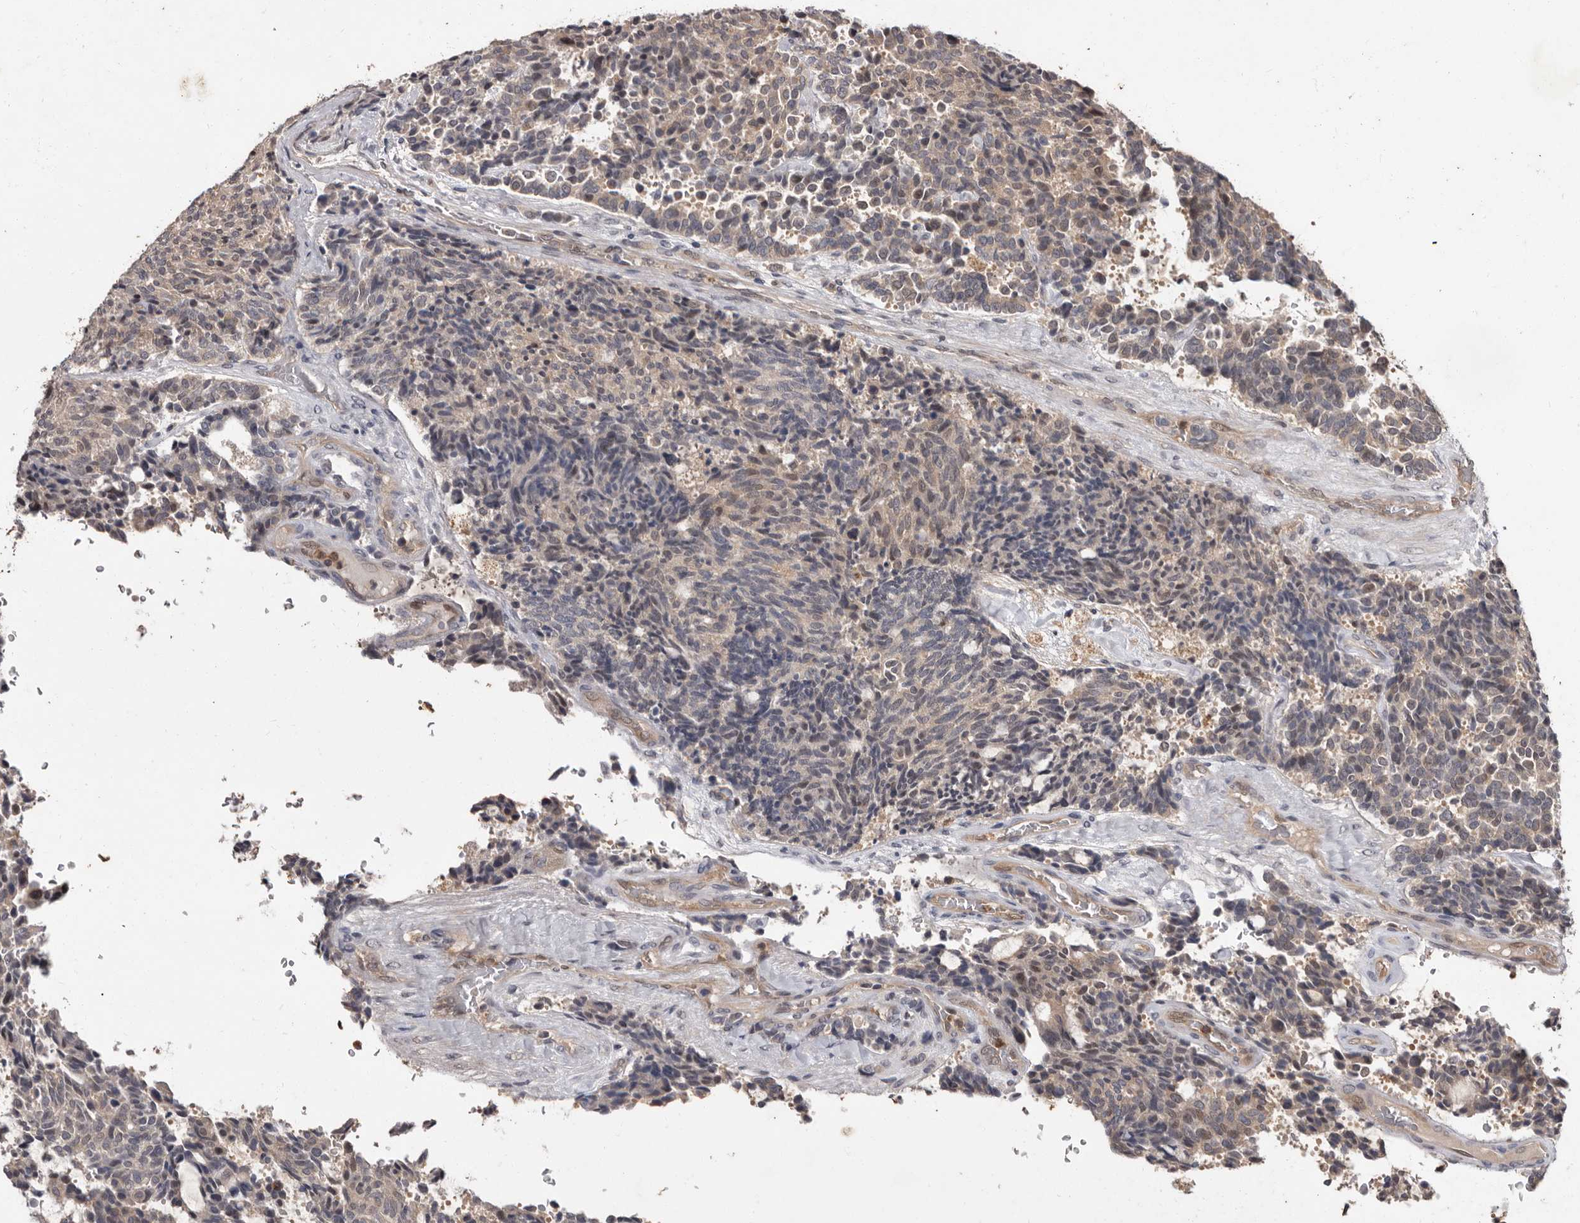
{"staining": {"intensity": "weak", "quantity": "<25%", "location": "cytoplasmic/membranous,nuclear"}, "tissue": "carcinoid", "cell_type": "Tumor cells", "image_type": "cancer", "snomed": [{"axis": "morphology", "description": "Carcinoid, malignant, NOS"}, {"axis": "topography", "description": "Pancreas"}], "caption": "Tumor cells show no significant expression in carcinoid (malignant).", "gene": "ACLY", "patient": {"sex": "female", "age": 54}}